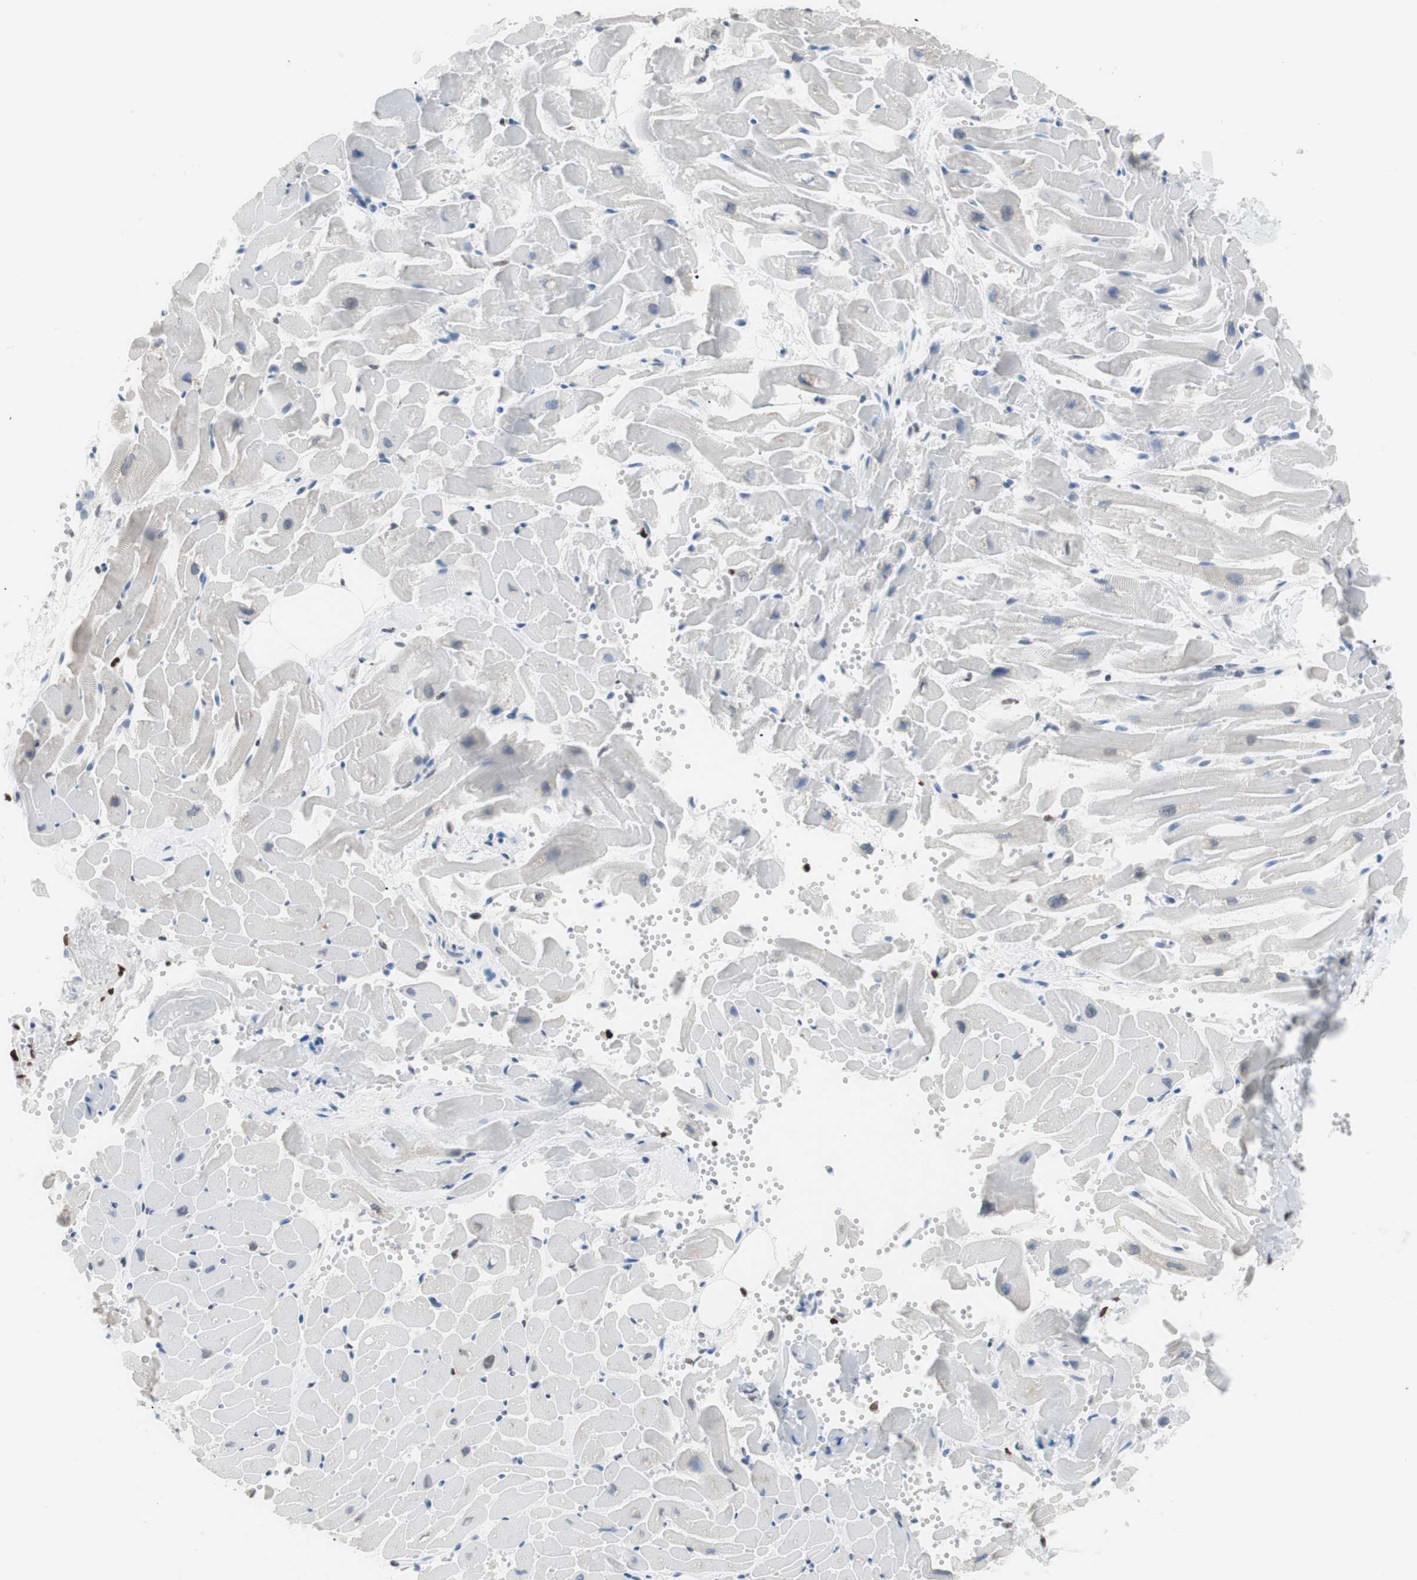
{"staining": {"intensity": "negative", "quantity": "none", "location": "none"}, "tissue": "heart muscle", "cell_type": "Cardiomyocytes", "image_type": "normal", "snomed": [{"axis": "morphology", "description": "Normal tissue, NOS"}, {"axis": "topography", "description": "Heart"}], "caption": "Cardiomyocytes are negative for brown protein staining in normal heart muscle. (DAB immunohistochemistry (IHC) visualized using brightfield microscopy, high magnification).", "gene": "CEBPB", "patient": {"sex": "female", "age": 19}}